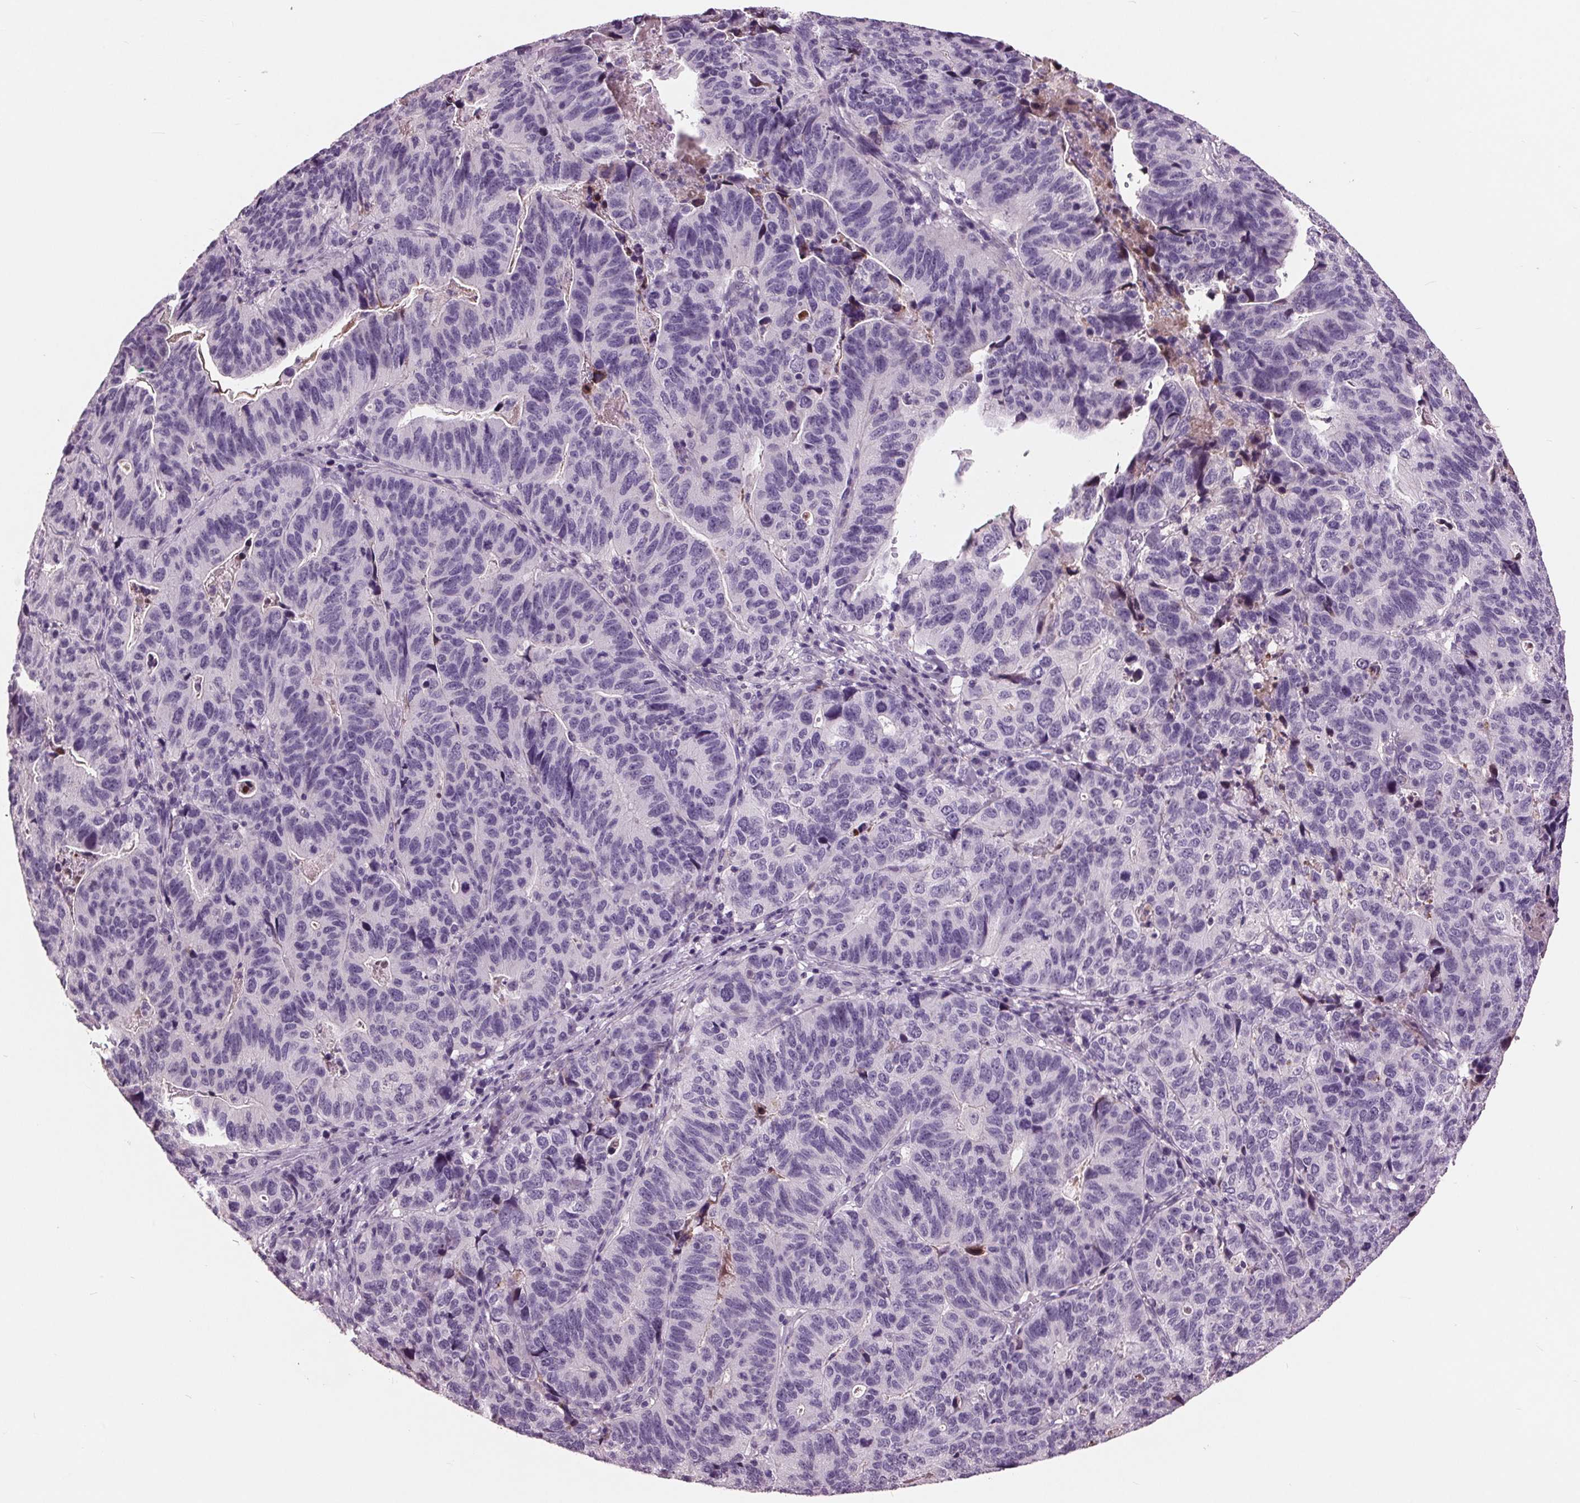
{"staining": {"intensity": "negative", "quantity": "none", "location": "none"}, "tissue": "stomach cancer", "cell_type": "Tumor cells", "image_type": "cancer", "snomed": [{"axis": "morphology", "description": "Adenocarcinoma, NOS"}, {"axis": "topography", "description": "Stomach, upper"}], "caption": "Tumor cells are negative for protein expression in human stomach adenocarcinoma.", "gene": "C6", "patient": {"sex": "female", "age": 67}}